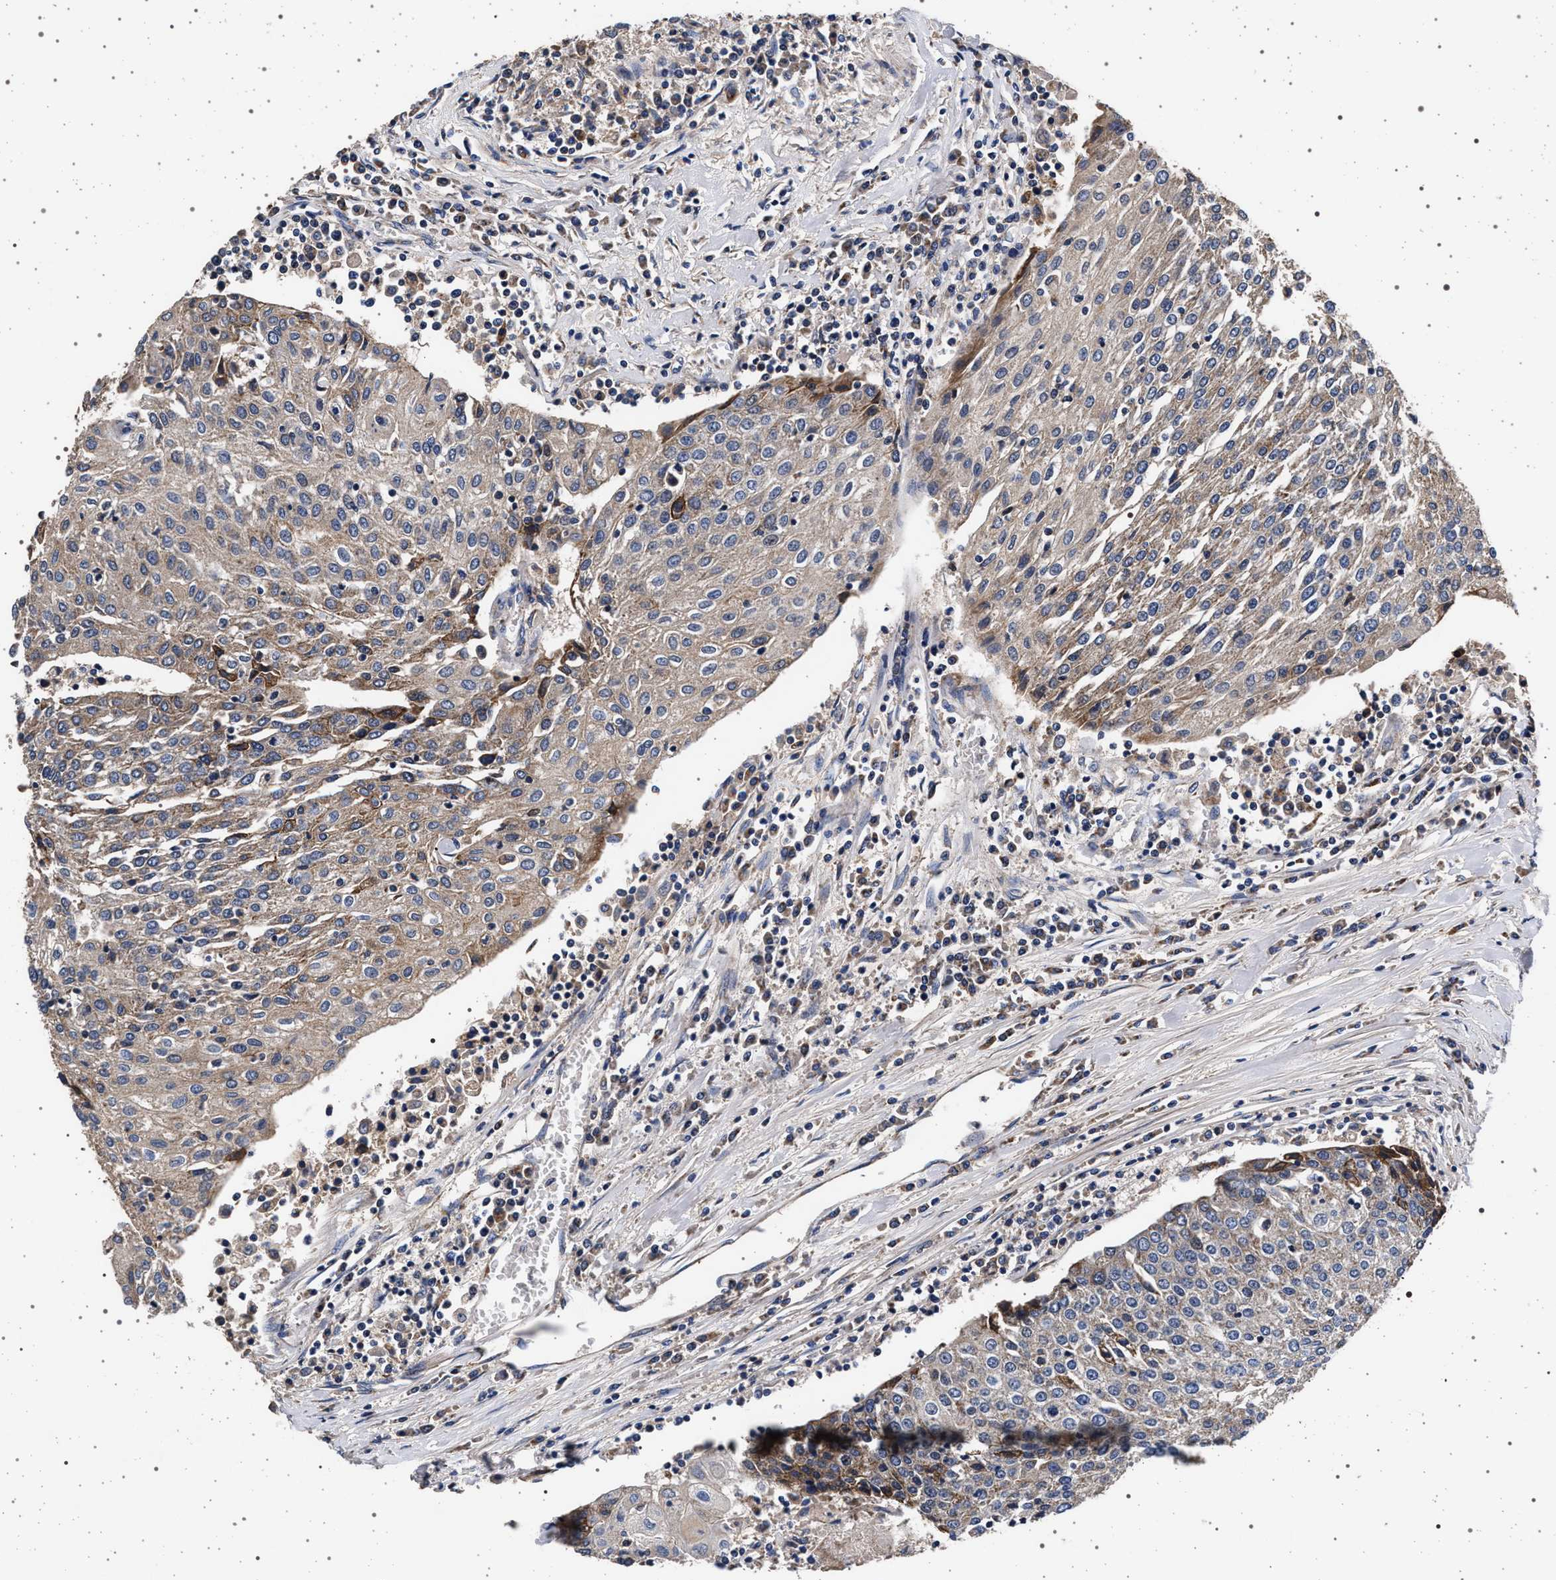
{"staining": {"intensity": "weak", "quantity": "<25%", "location": "cytoplasmic/membranous"}, "tissue": "urothelial cancer", "cell_type": "Tumor cells", "image_type": "cancer", "snomed": [{"axis": "morphology", "description": "Urothelial carcinoma, High grade"}, {"axis": "topography", "description": "Urinary bladder"}], "caption": "Tumor cells show no significant positivity in urothelial cancer.", "gene": "MAP3K2", "patient": {"sex": "female", "age": 85}}